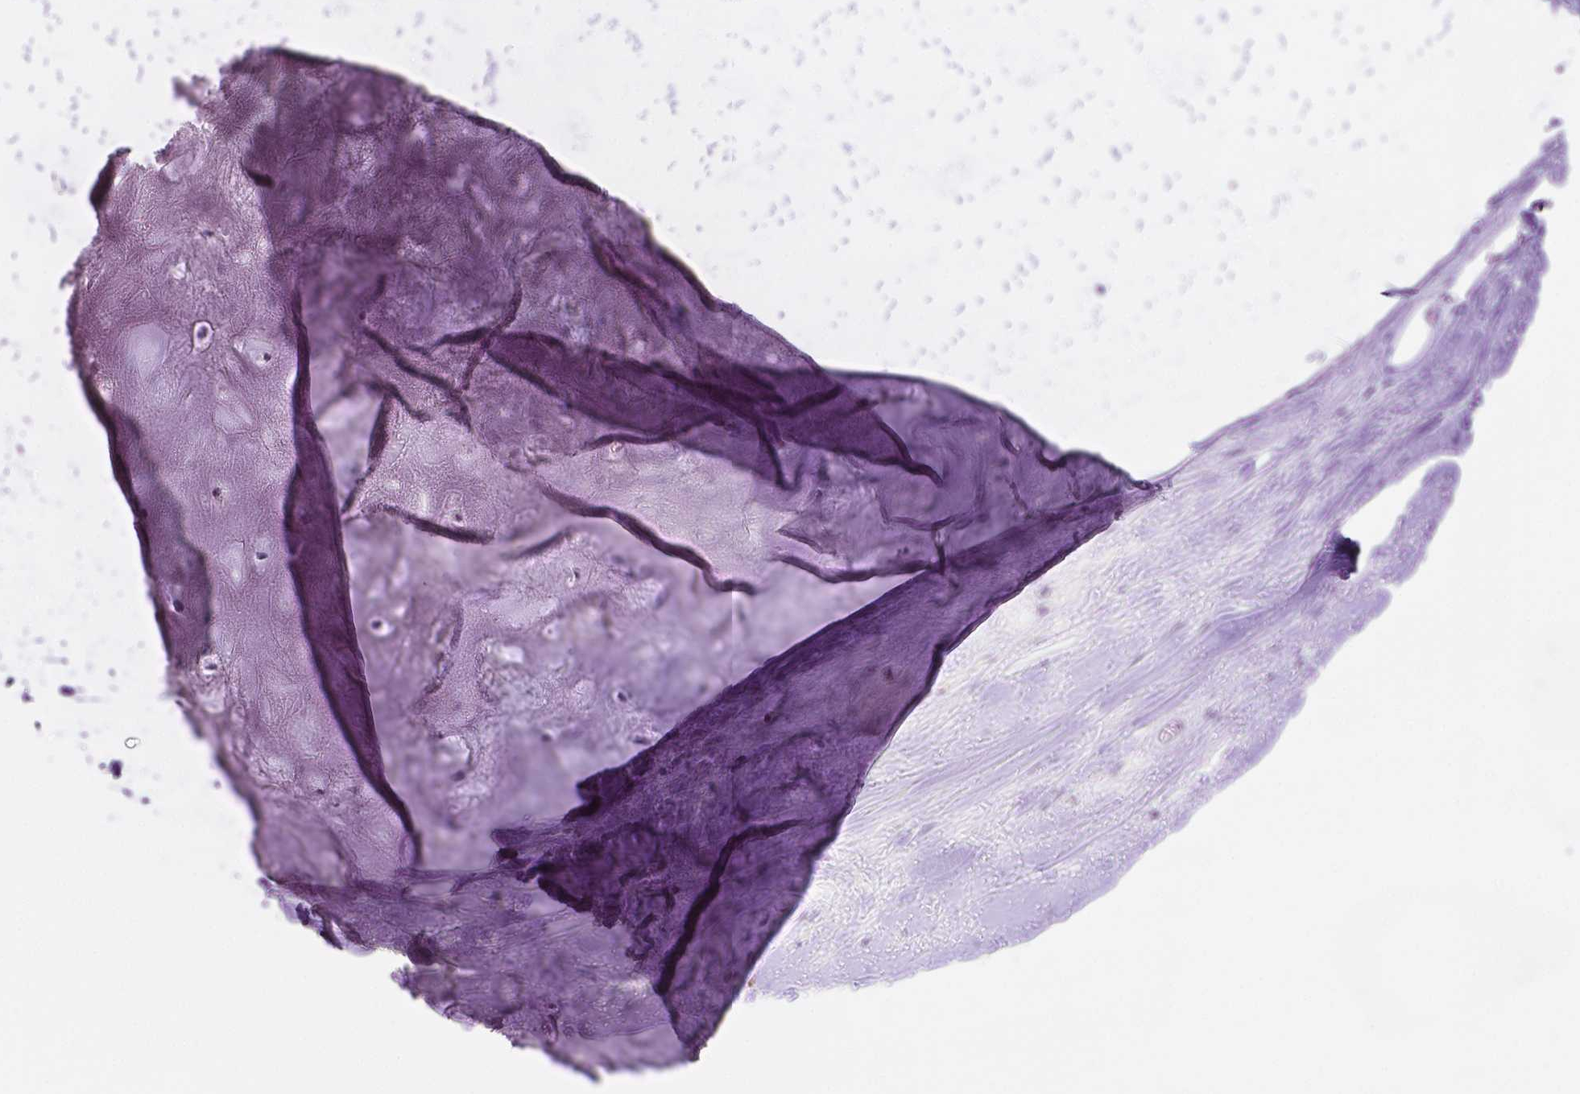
{"staining": {"intensity": "negative", "quantity": "none", "location": "none"}, "tissue": "soft tissue", "cell_type": "Chondrocytes", "image_type": "normal", "snomed": [{"axis": "morphology", "description": "Normal tissue, NOS"}, {"axis": "topography", "description": "Cartilage tissue"}], "caption": "DAB immunohistochemical staining of benign soft tissue demonstrates no significant positivity in chondrocytes.", "gene": "TACSTD2", "patient": {"sex": "male", "age": 57}}